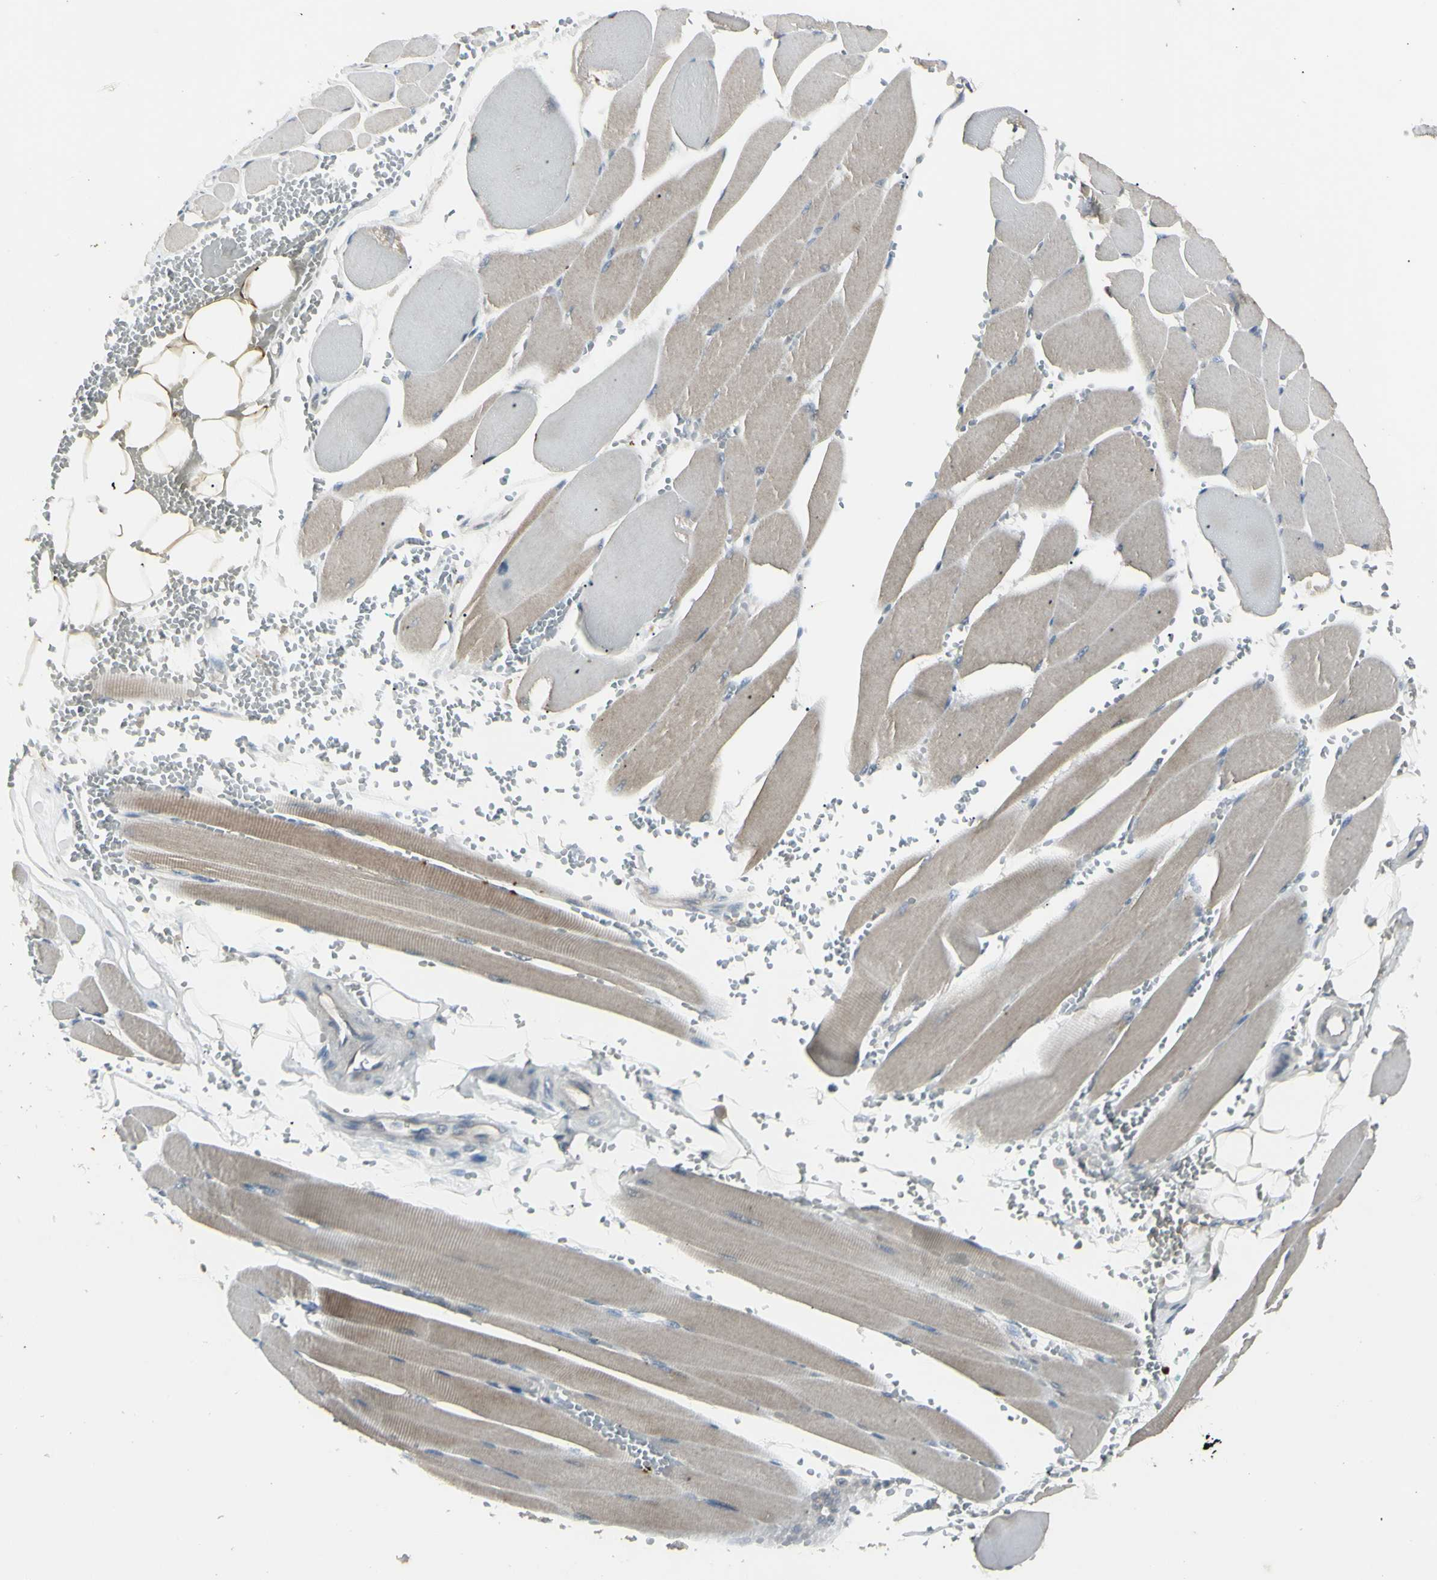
{"staining": {"intensity": "weak", "quantity": ">75%", "location": "cytoplasmic/membranous"}, "tissue": "skeletal muscle", "cell_type": "Myocytes", "image_type": "normal", "snomed": [{"axis": "morphology", "description": "Normal tissue, NOS"}, {"axis": "topography", "description": "Skeletal muscle"}, {"axis": "topography", "description": "Oral tissue"}, {"axis": "topography", "description": "Peripheral nerve tissue"}], "caption": "DAB immunohistochemical staining of benign human skeletal muscle reveals weak cytoplasmic/membranous protein staining in about >75% of myocytes. The protein of interest is stained brown, and the nuclei are stained in blue (DAB (3,3'-diaminobenzidine) IHC with brightfield microscopy, high magnification).", "gene": "PIAS4", "patient": {"sex": "female", "age": 84}}